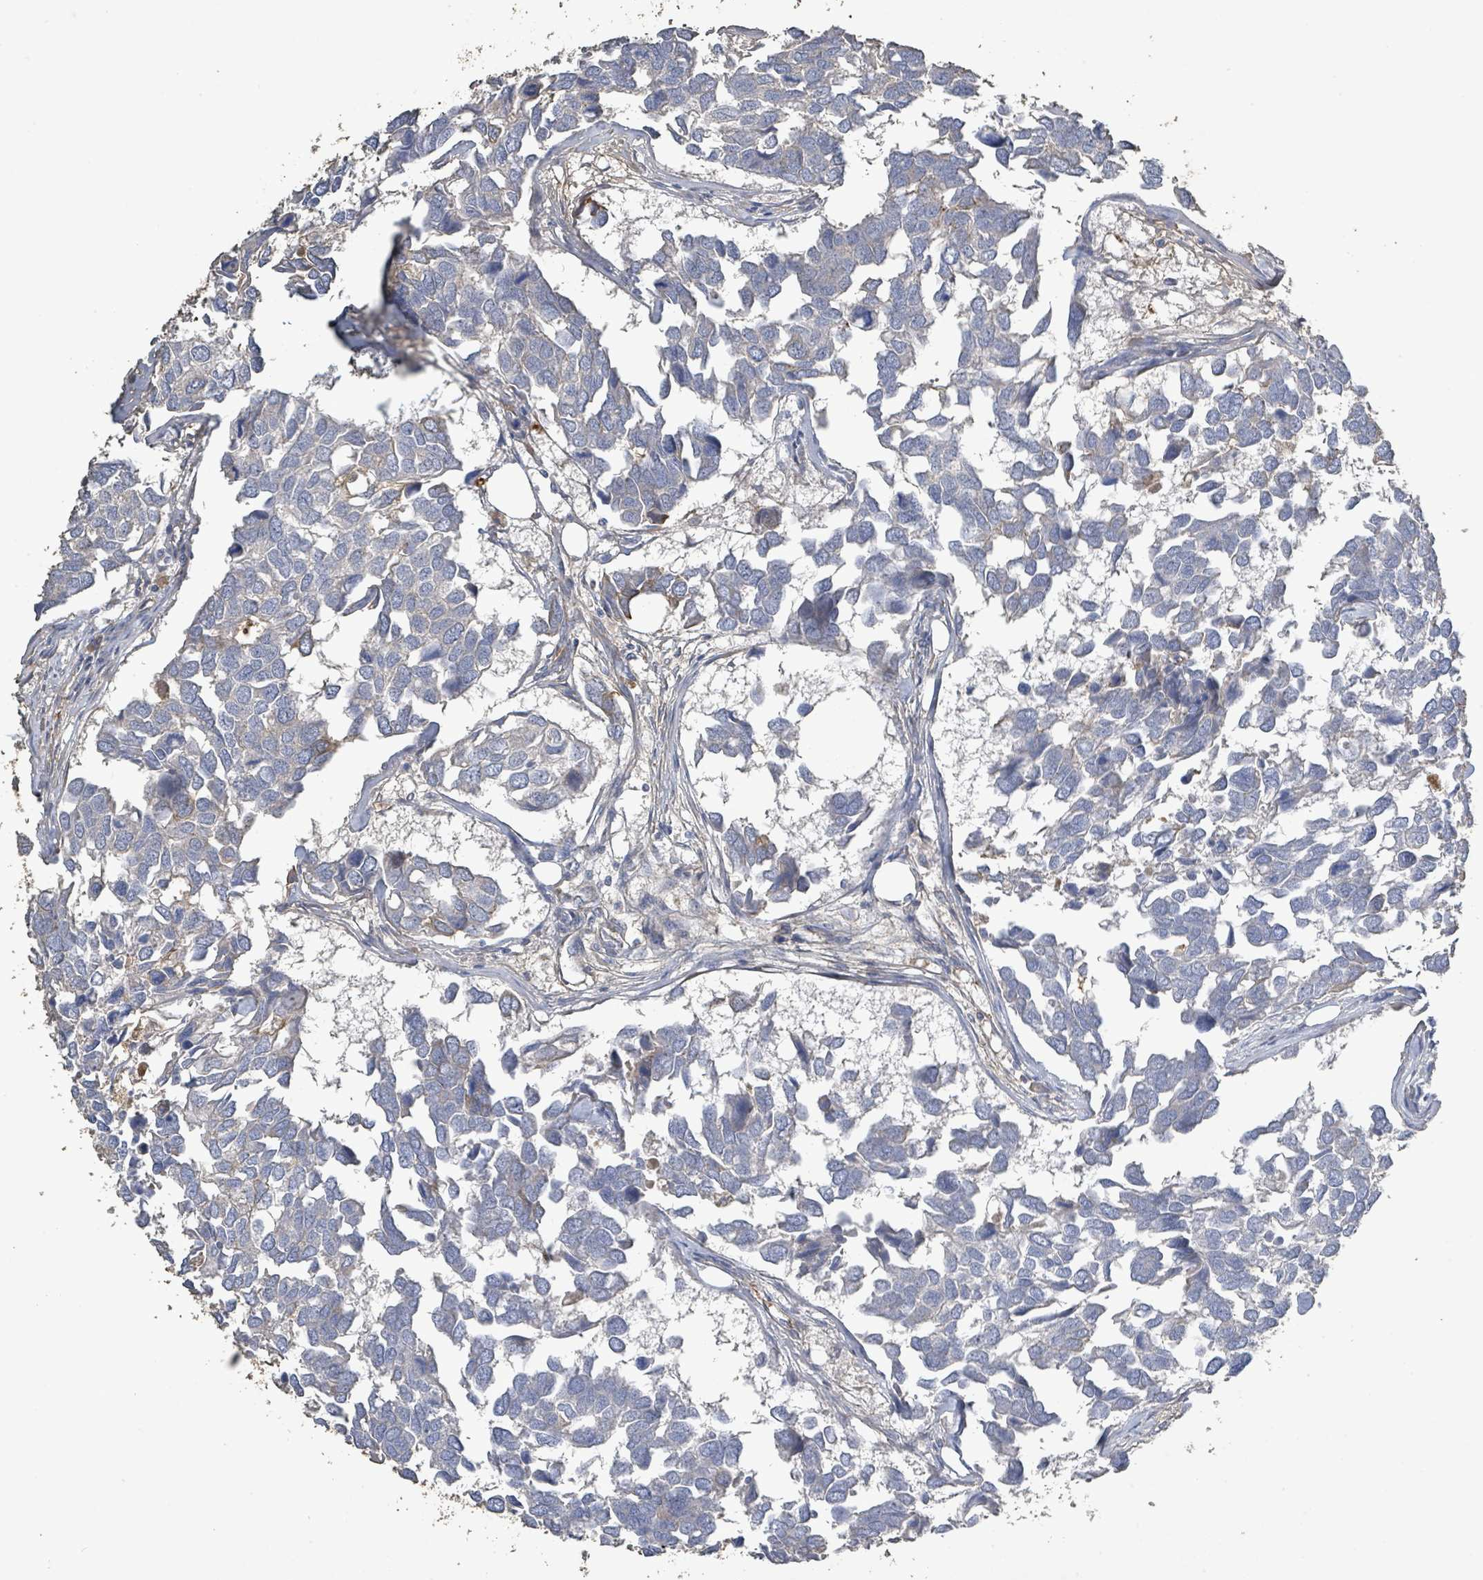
{"staining": {"intensity": "negative", "quantity": "none", "location": "none"}, "tissue": "breast cancer", "cell_type": "Tumor cells", "image_type": "cancer", "snomed": [{"axis": "morphology", "description": "Duct carcinoma"}, {"axis": "topography", "description": "Breast"}], "caption": "Invasive ductal carcinoma (breast) was stained to show a protein in brown. There is no significant positivity in tumor cells. (Stains: DAB (3,3'-diaminobenzidine) immunohistochemistry with hematoxylin counter stain, Microscopy: brightfield microscopy at high magnification).", "gene": "ALG12", "patient": {"sex": "female", "age": 83}}